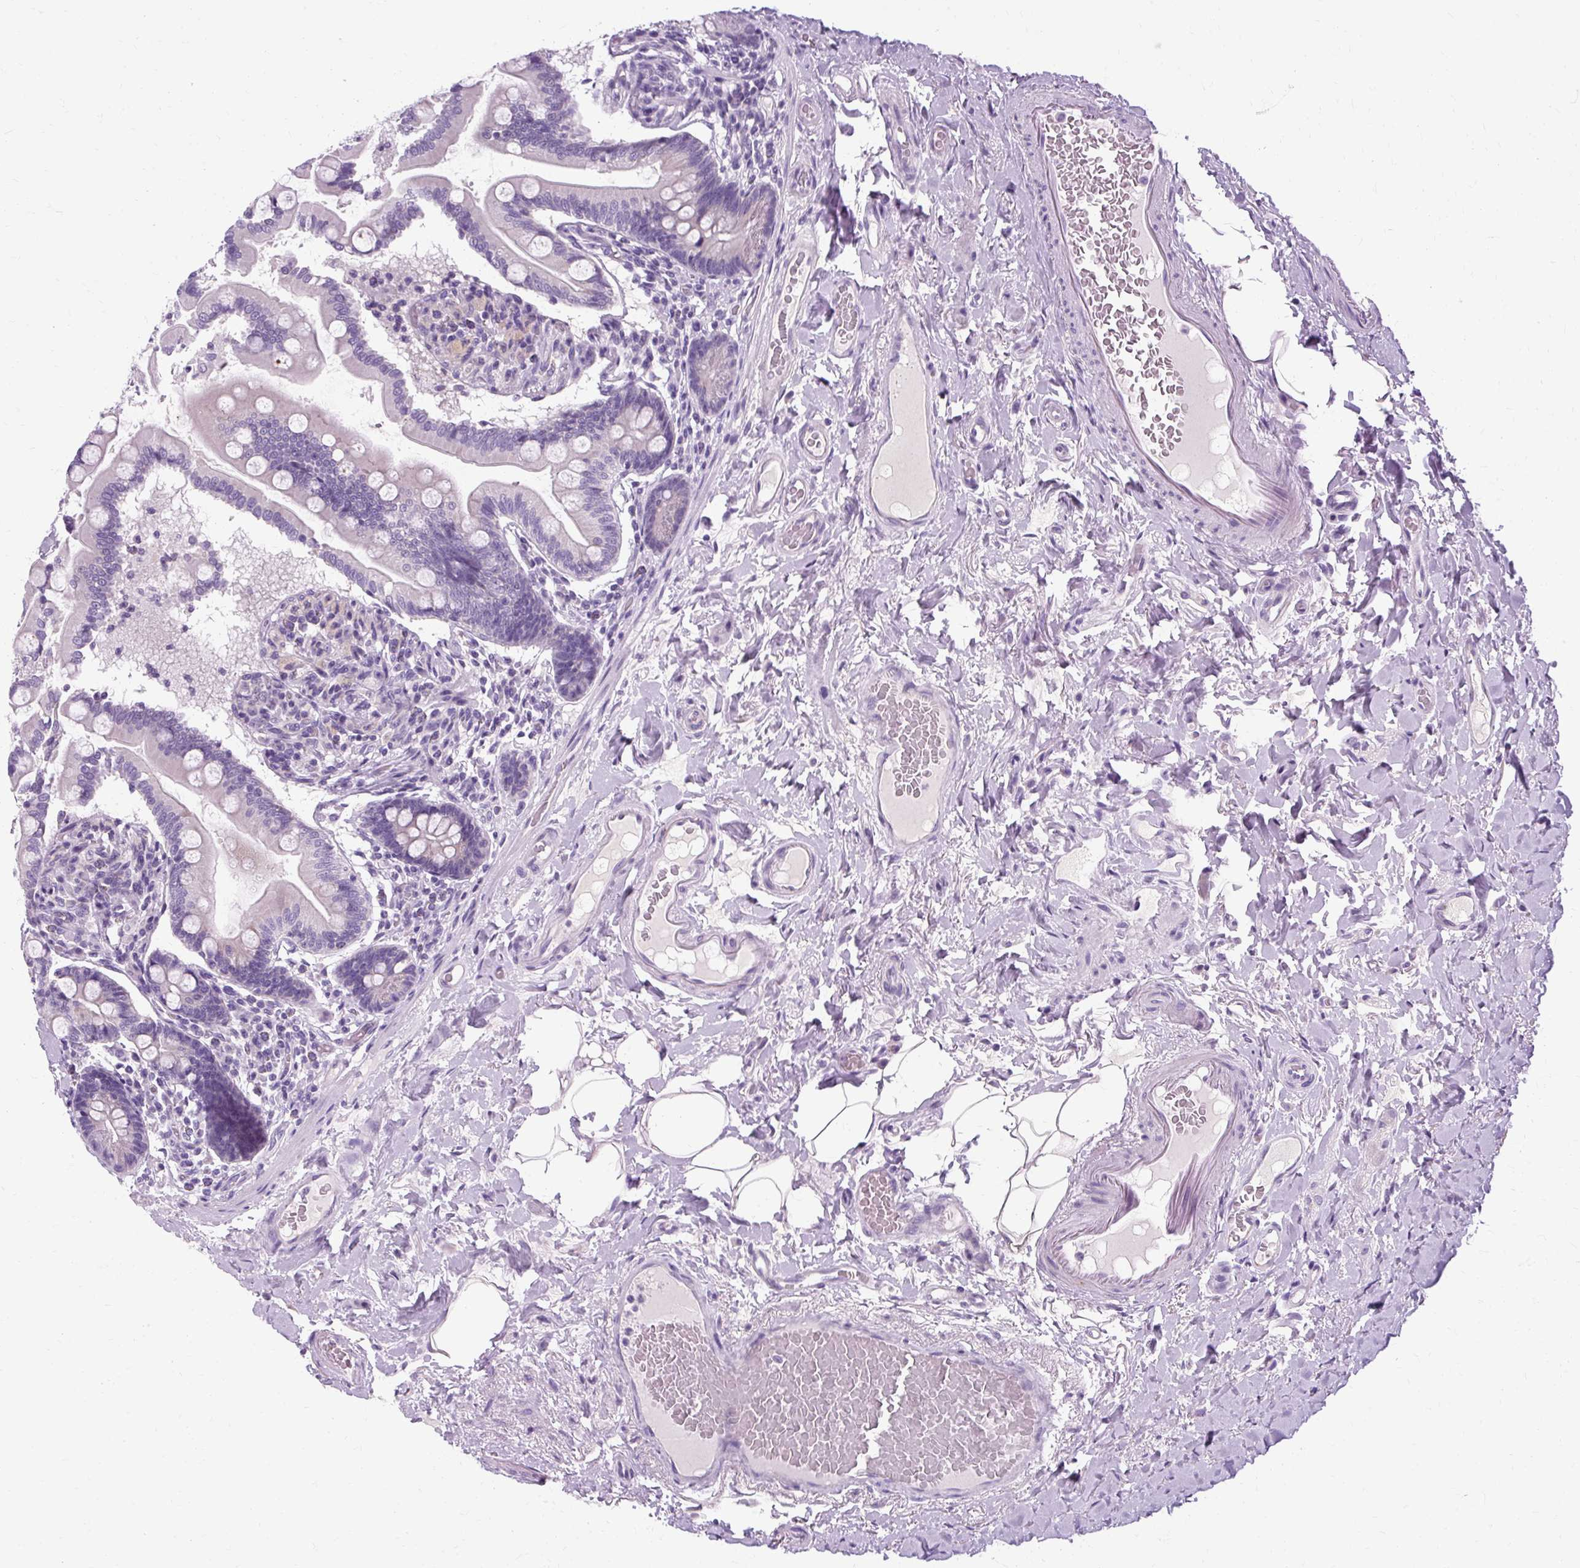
{"staining": {"intensity": "negative", "quantity": "none", "location": "none"}, "tissue": "small intestine", "cell_type": "Glandular cells", "image_type": "normal", "snomed": [{"axis": "morphology", "description": "Normal tissue, NOS"}, {"axis": "topography", "description": "Small intestine"}], "caption": "The photomicrograph shows no significant staining in glandular cells of small intestine.", "gene": "B3GNT4", "patient": {"sex": "female", "age": 64}}